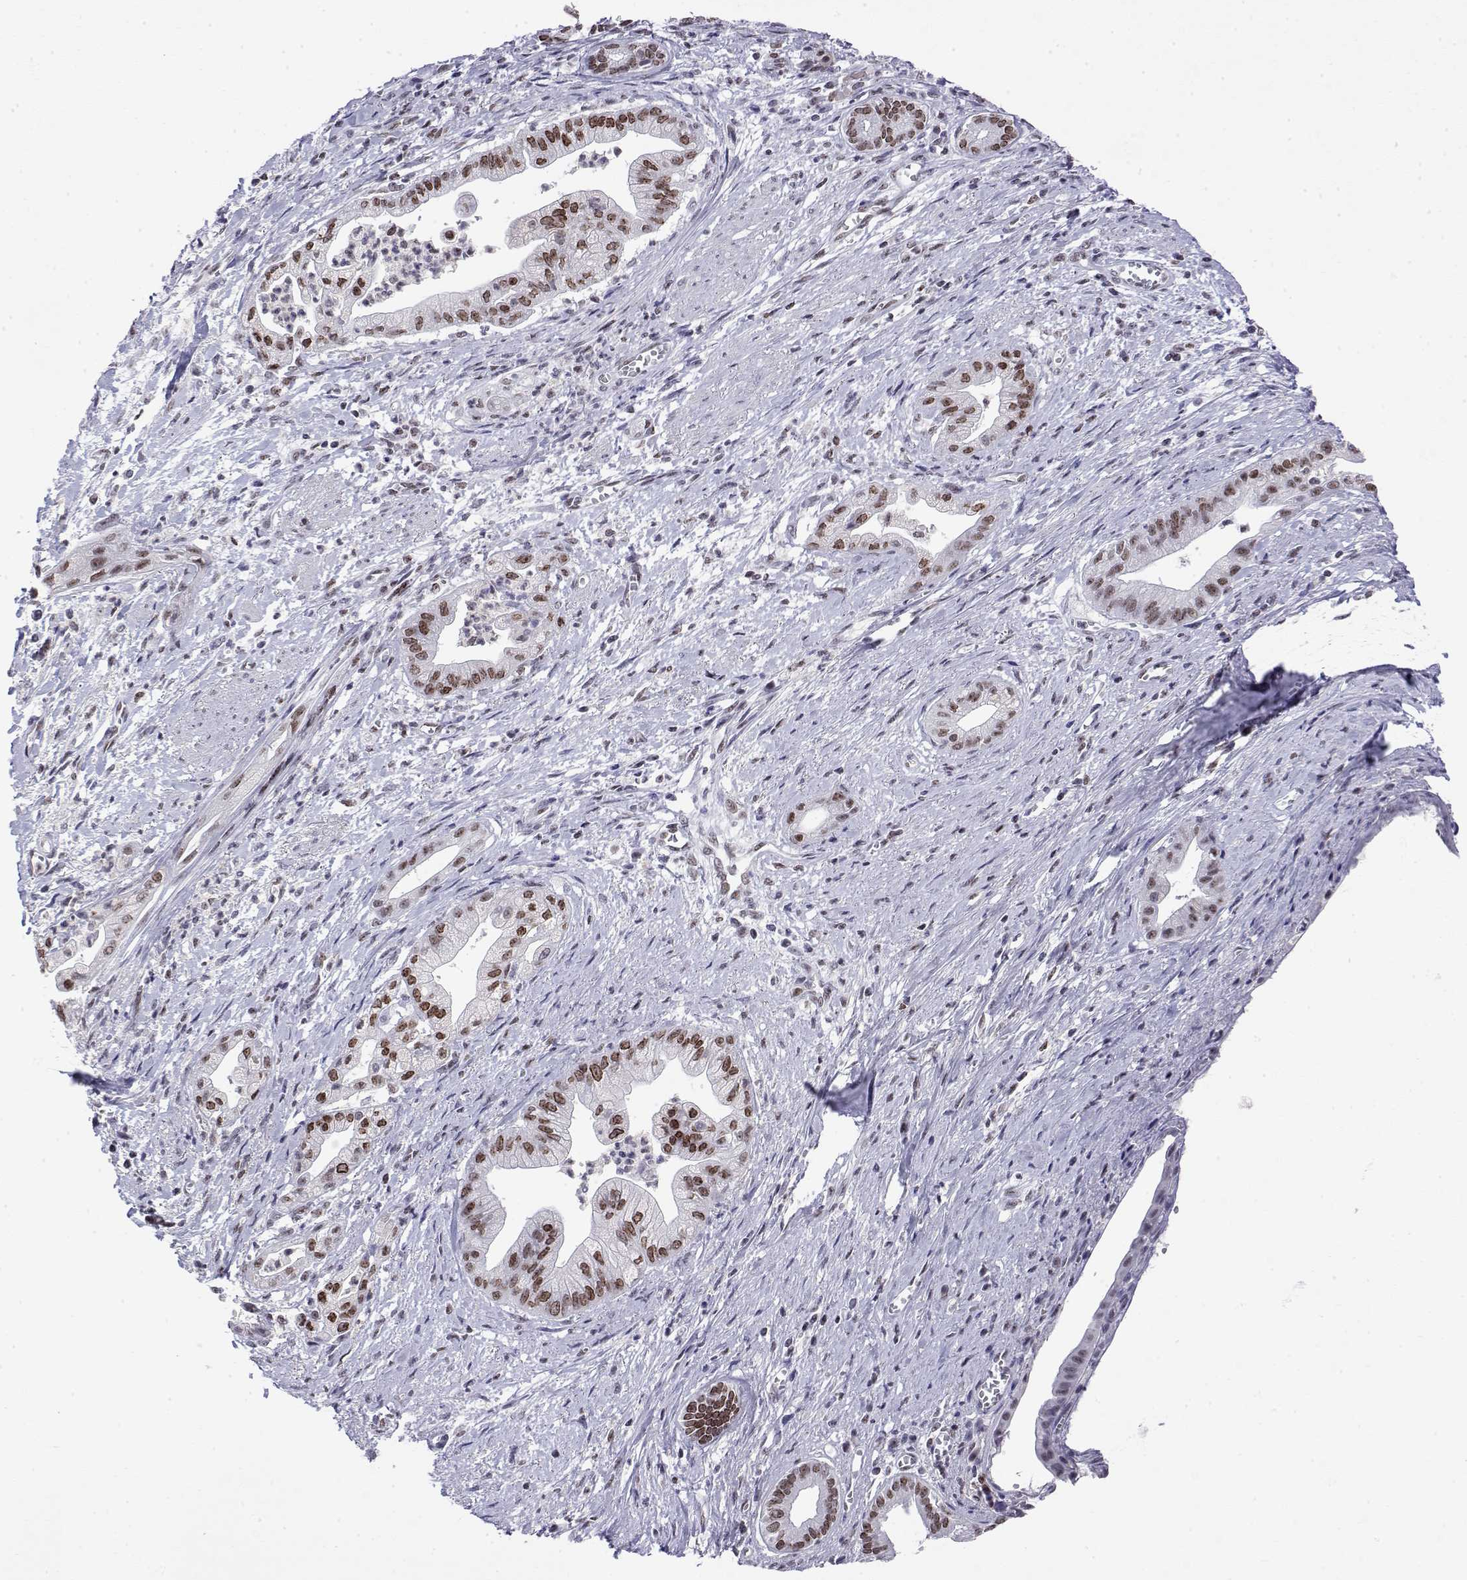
{"staining": {"intensity": "moderate", "quantity": ">75%", "location": "nuclear"}, "tissue": "pancreatic cancer", "cell_type": "Tumor cells", "image_type": "cancer", "snomed": [{"axis": "morphology", "description": "Normal tissue, NOS"}, {"axis": "morphology", "description": "Adenocarcinoma, NOS"}, {"axis": "topography", "description": "Lymph node"}, {"axis": "topography", "description": "Pancreas"}], "caption": "Tumor cells demonstrate medium levels of moderate nuclear staining in about >75% of cells in pancreatic cancer (adenocarcinoma).", "gene": "POLDIP3", "patient": {"sex": "female", "age": 58}}